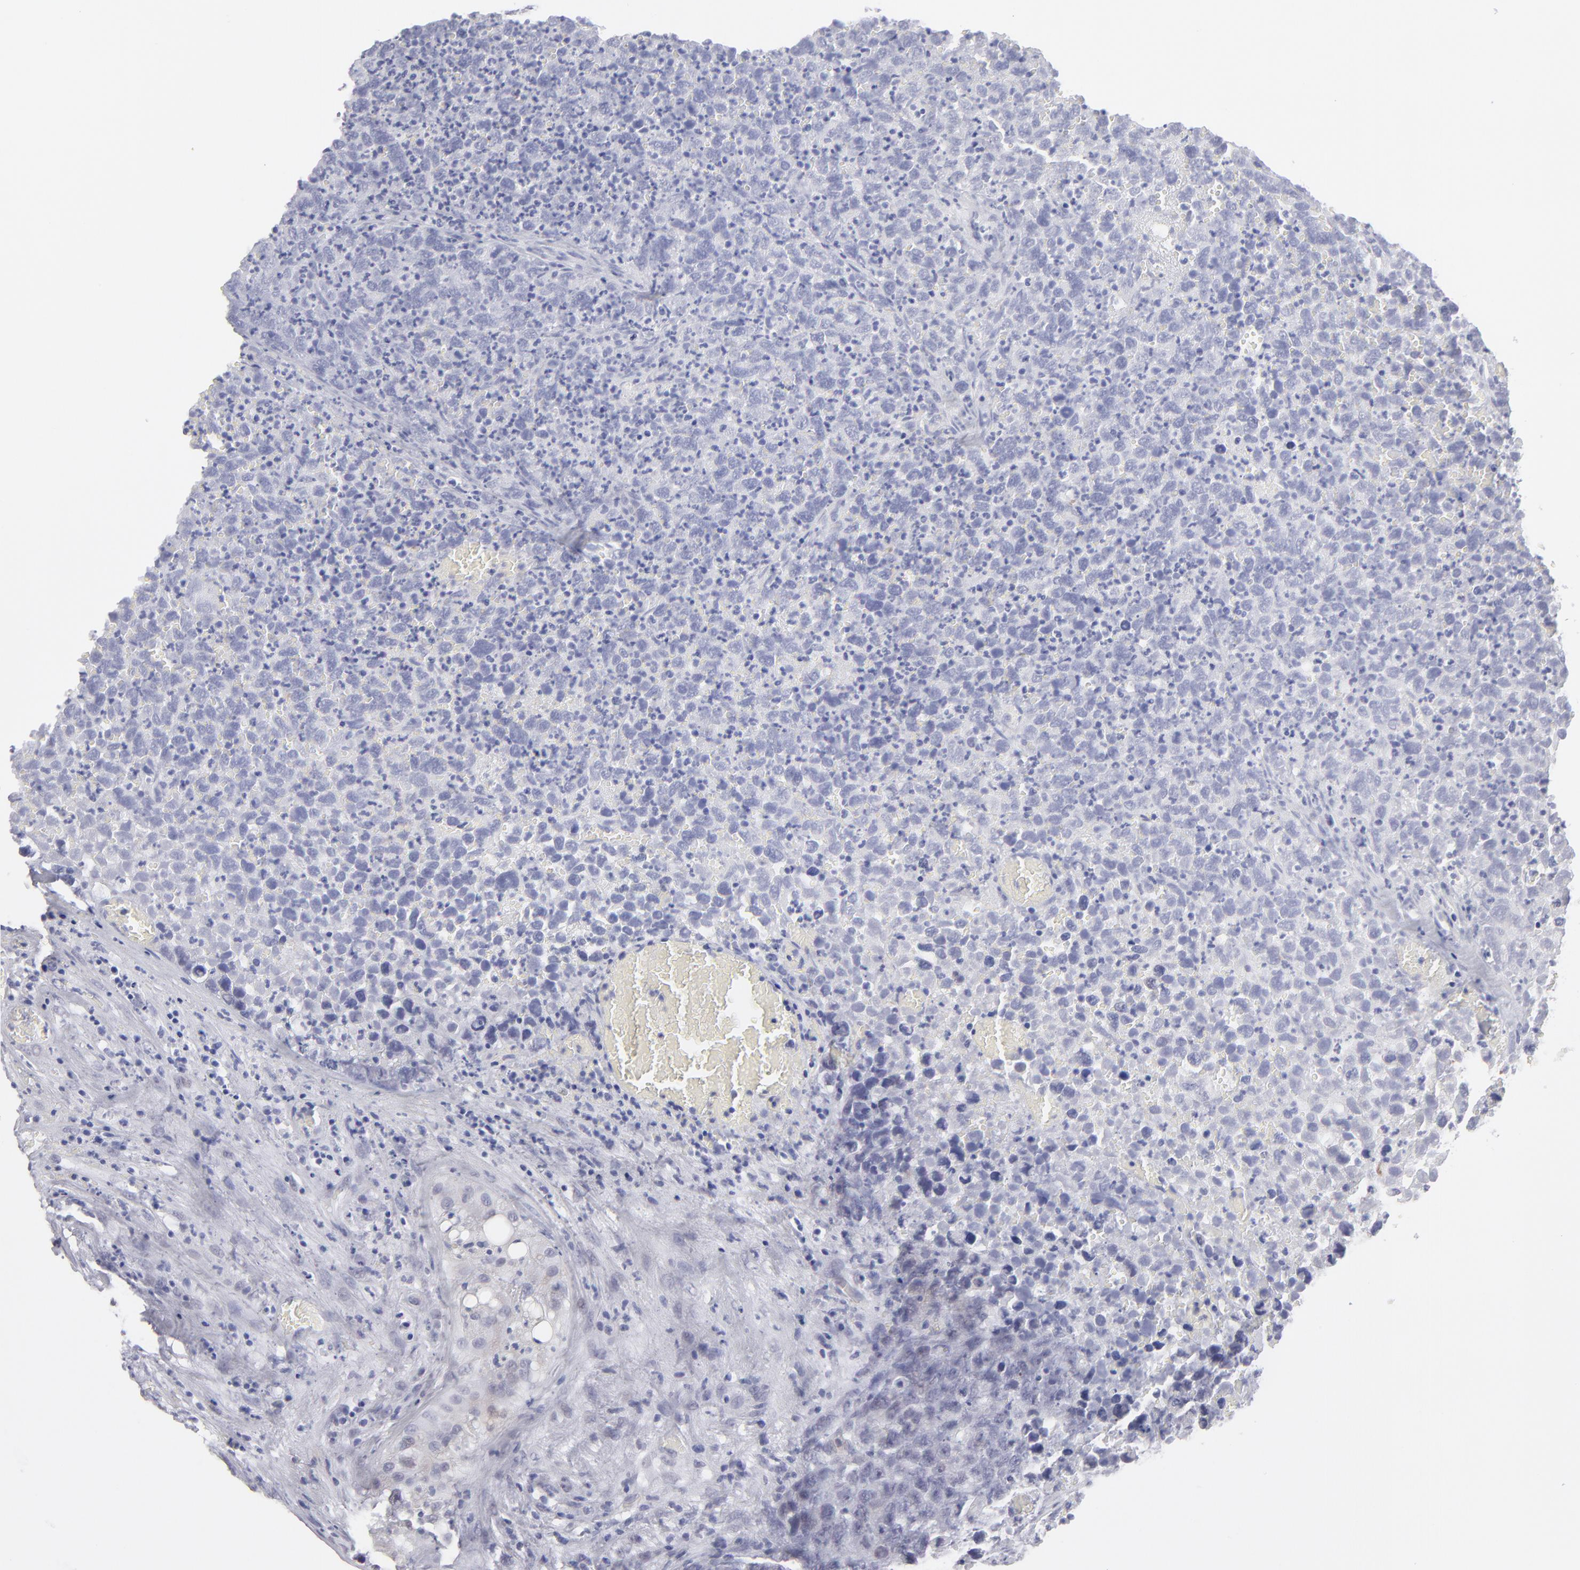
{"staining": {"intensity": "negative", "quantity": "none", "location": "none"}, "tissue": "testis cancer", "cell_type": "Tumor cells", "image_type": "cancer", "snomed": [{"axis": "morphology", "description": "Carcinoma, Embryonal, NOS"}, {"axis": "topography", "description": "Testis"}], "caption": "Testis cancer was stained to show a protein in brown. There is no significant positivity in tumor cells.", "gene": "ALDOB", "patient": {"sex": "male", "age": 31}}